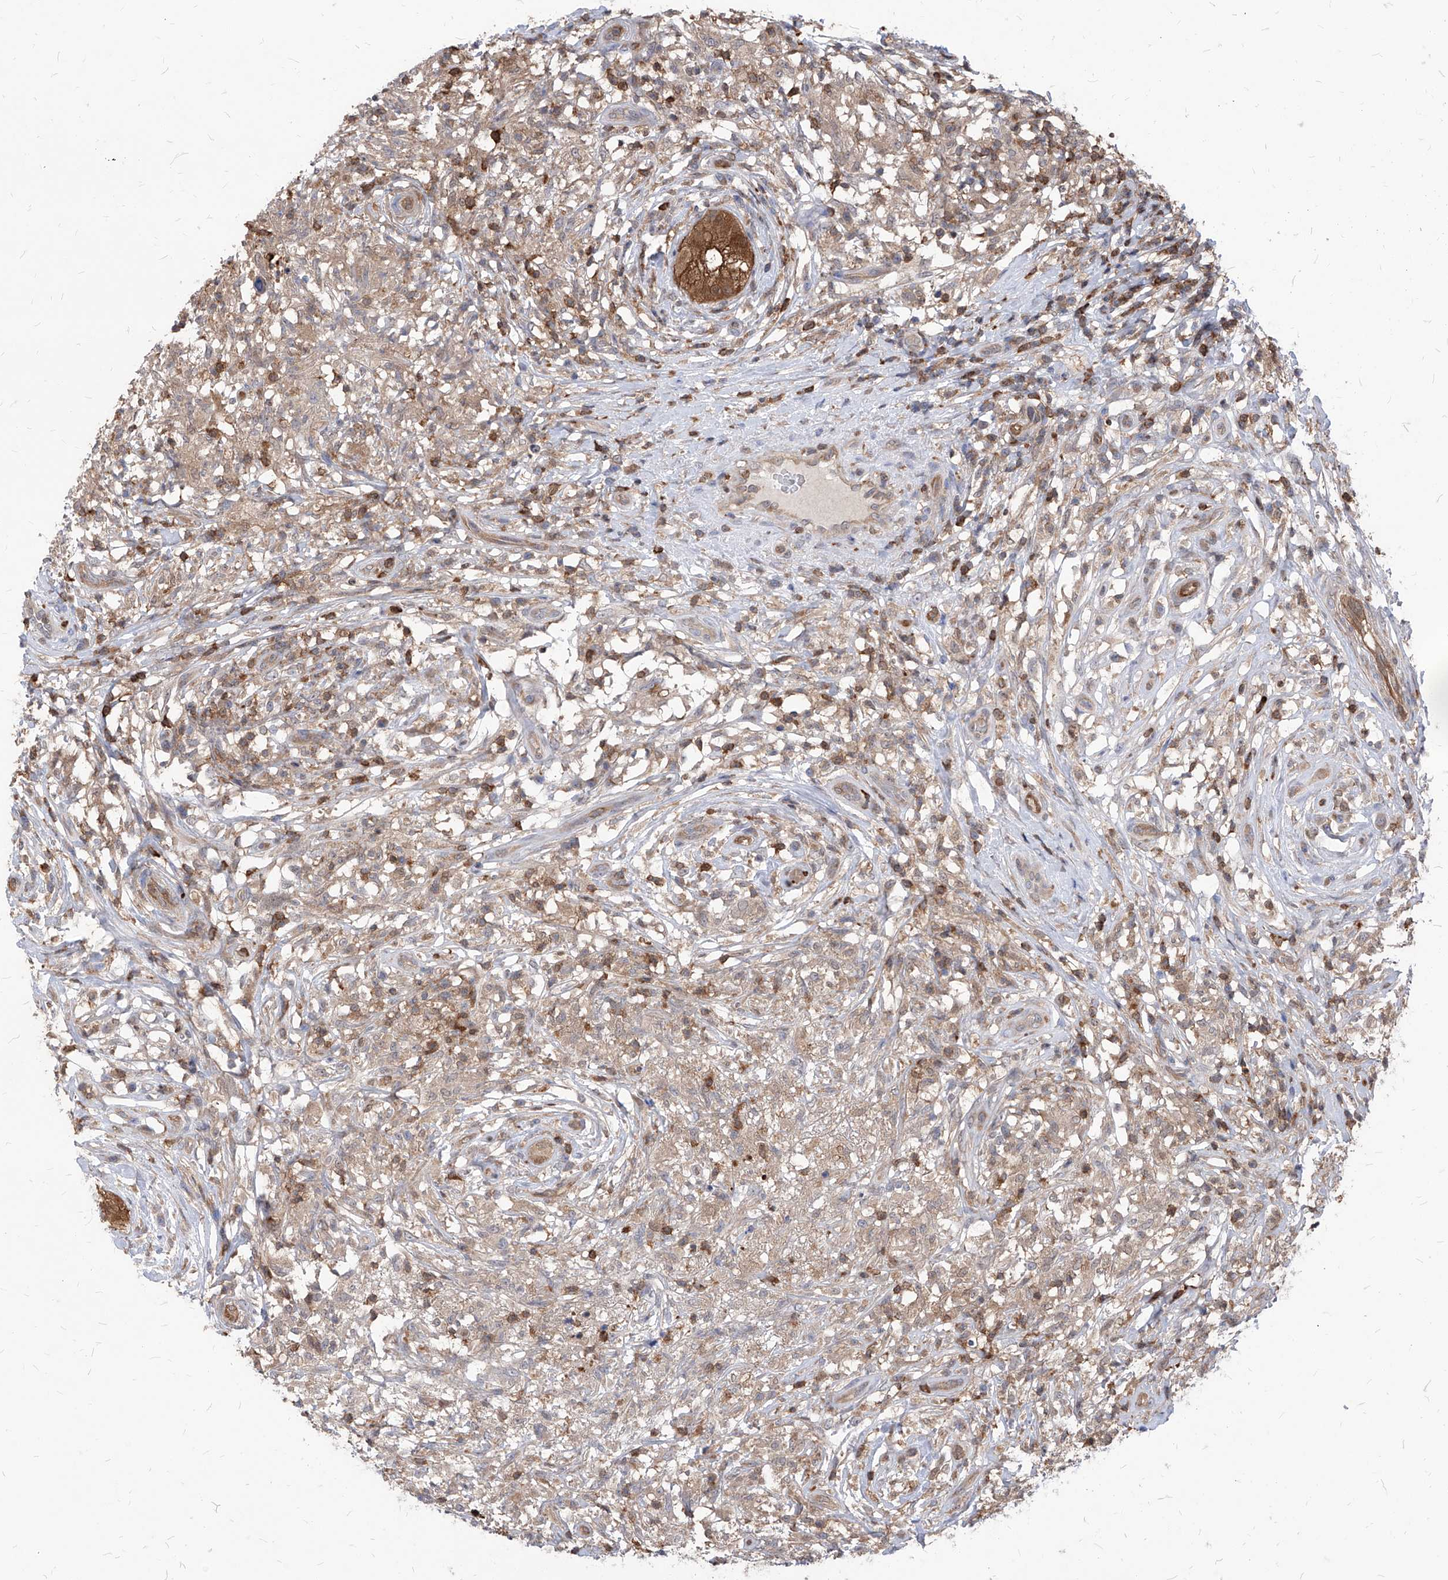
{"staining": {"intensity": "moderate", "quantity": "25%-75%", "location": "cytoplasmic/membranous"}, "tissue": "testis cancer", "cell_type": "Tumor cells", "image_type": "cancer", "snomed": [{"axis": "morphology", "description": "Seminoma, NOS"}, {"axis": "topography", "description": "Testis"}], "caption": "A brown stain labels moderate cytoplasmic/membranous positivity of a protein in testis cancer (seminoma) tumor cells.", "gene": "ABRACL", "patient": {"sex": "male", "age": 49}}